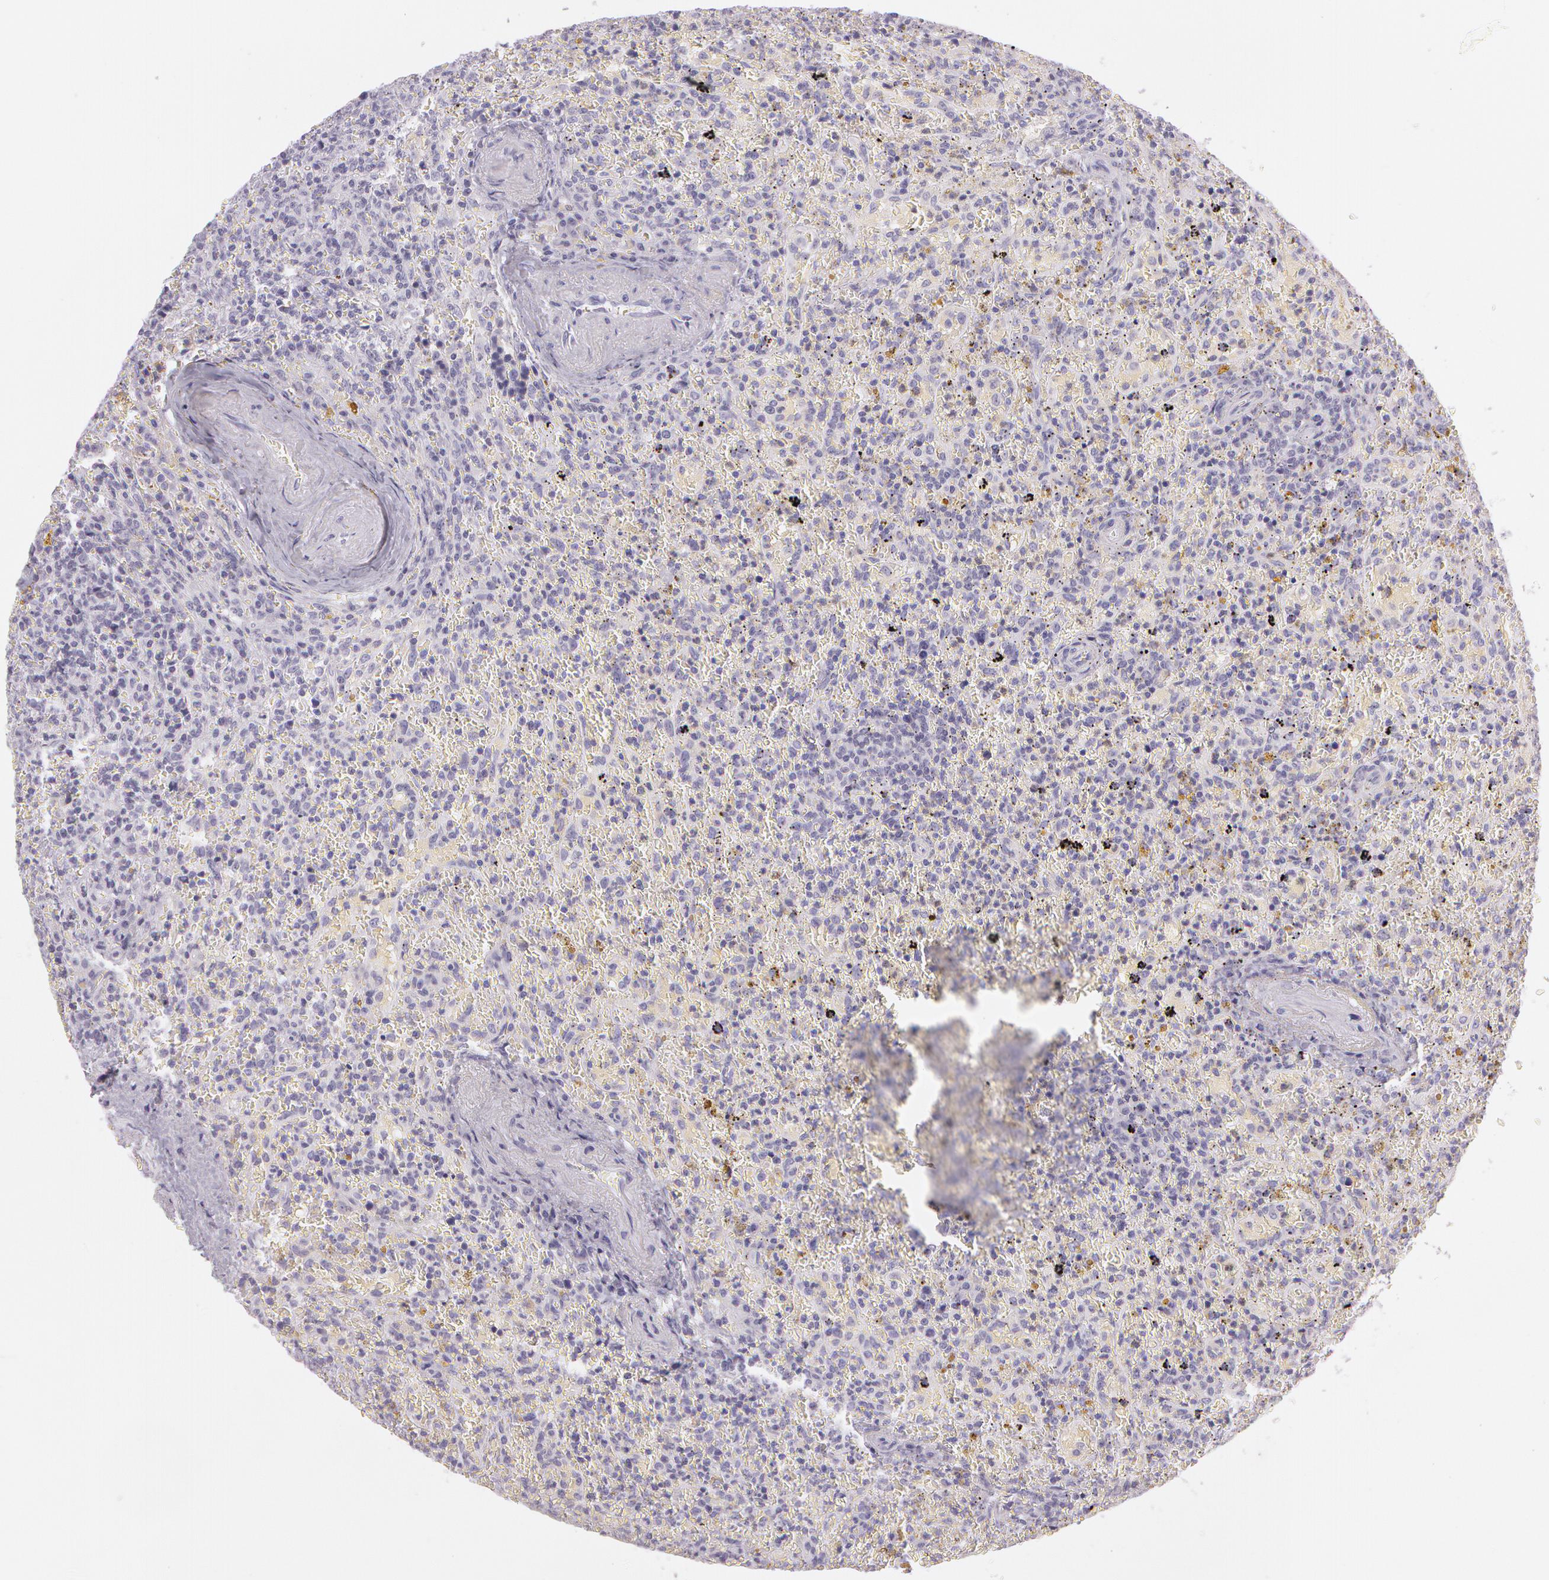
{"staining": {"intensity": "negative", "quantity": "none", "location": "none"}, "tissue": "lymphoma", "cell_type": "Tumor cells", "image_type": "cancer", "snomed": [{"axis": "morphology", "description": "Malignant lymphoma, non-Hodgkin's type, High grade"}, {"axis": "topography", "description": "Spleen"}, {"axis": "topography", "description": "Lymph node"}], "caption": "Immunohistochemical staining of human lymphoma displays no significant staining in tumor cells. The staining was performed using DAB to visualize the protein expression in brown, while the nuclei were stained in blue with hematoxylin (Magnification: 20x).", "gene": "OTC", "patient": {"sex": "female", "age": 70}}